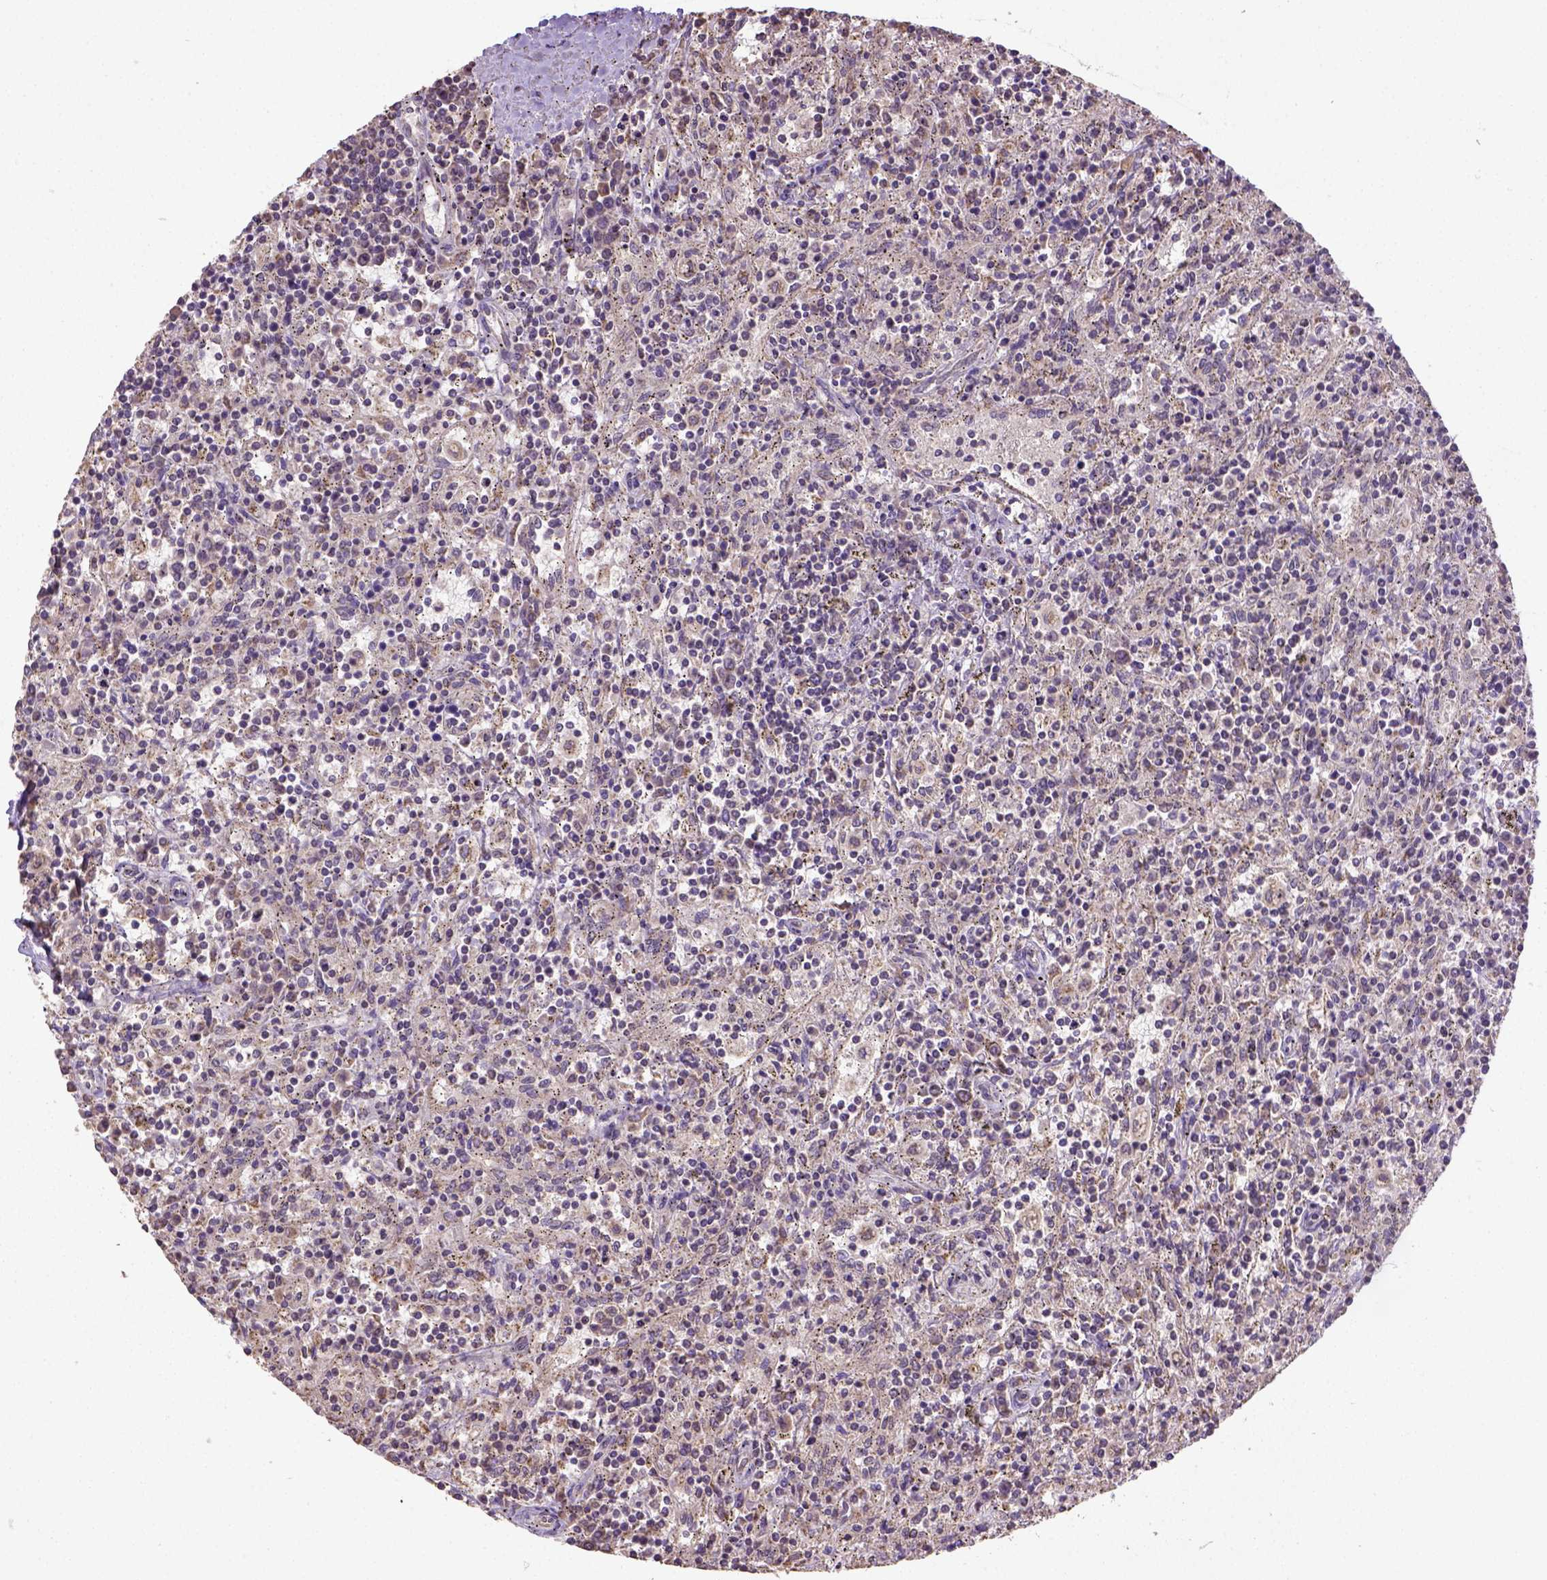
{"staining": {"intensity": "negative", "quantity": "none", "location": "none"}, "tissue": "lymphoma", "cell_type": "Tumor cells", "image_type": "cancer", "snomed": [{"axis": "morphology", "description": "Malignant lymphoma, non-Hodgkin's type, Low grade"}, {"axis": "topography", "description": "Spleen"}], "caption": "DAB (3,3'-diaminobenzidine) immunohistochemical staining of lymphoma reveals no significant expression in tumor cells.", "gene": "NUDT10", "patient": {"sex": "male", "age": 62}}